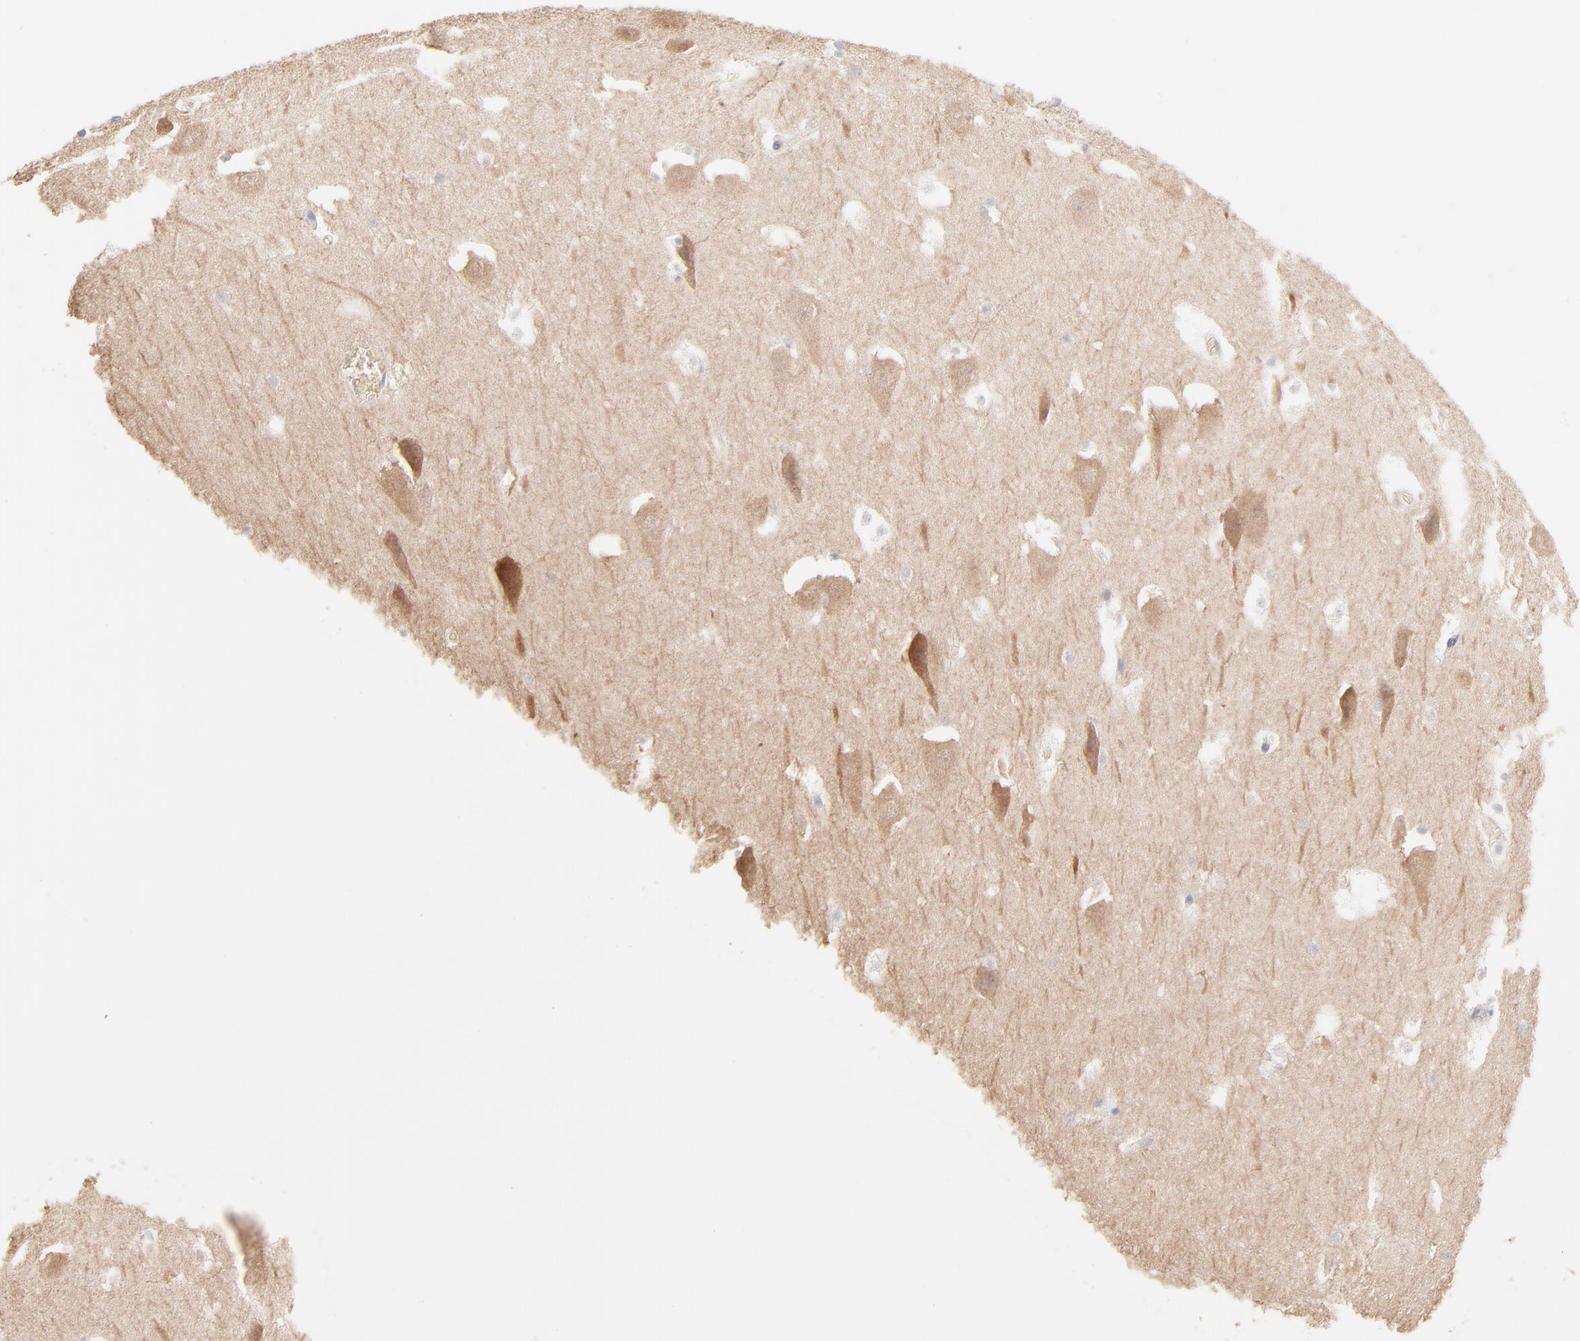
{"staining": {"intensity": "negative", "quantity": "none", "location": "none"}, "tissue": "hippocampus", "cell_type": "Glial cells", "image_type": "normal", "snomed": [{"axis": "morphology", "description": "Normal tissue, NOS"}, {"axis": "topography", "description": "Hippocampus"}], "caption": "DAB (3,3'-diaminobenzidine) immunohistochemical staining of unremarkable hippocampus shows no significant positivity in glial cells. The staining was performed using DAB to visualize the protein expression in brown, while the nuclei were stained in blue with hematoxylin (Magnification: 20x).", "gene": "SPTB", "patient": {"sex": "male", "age": 45}}